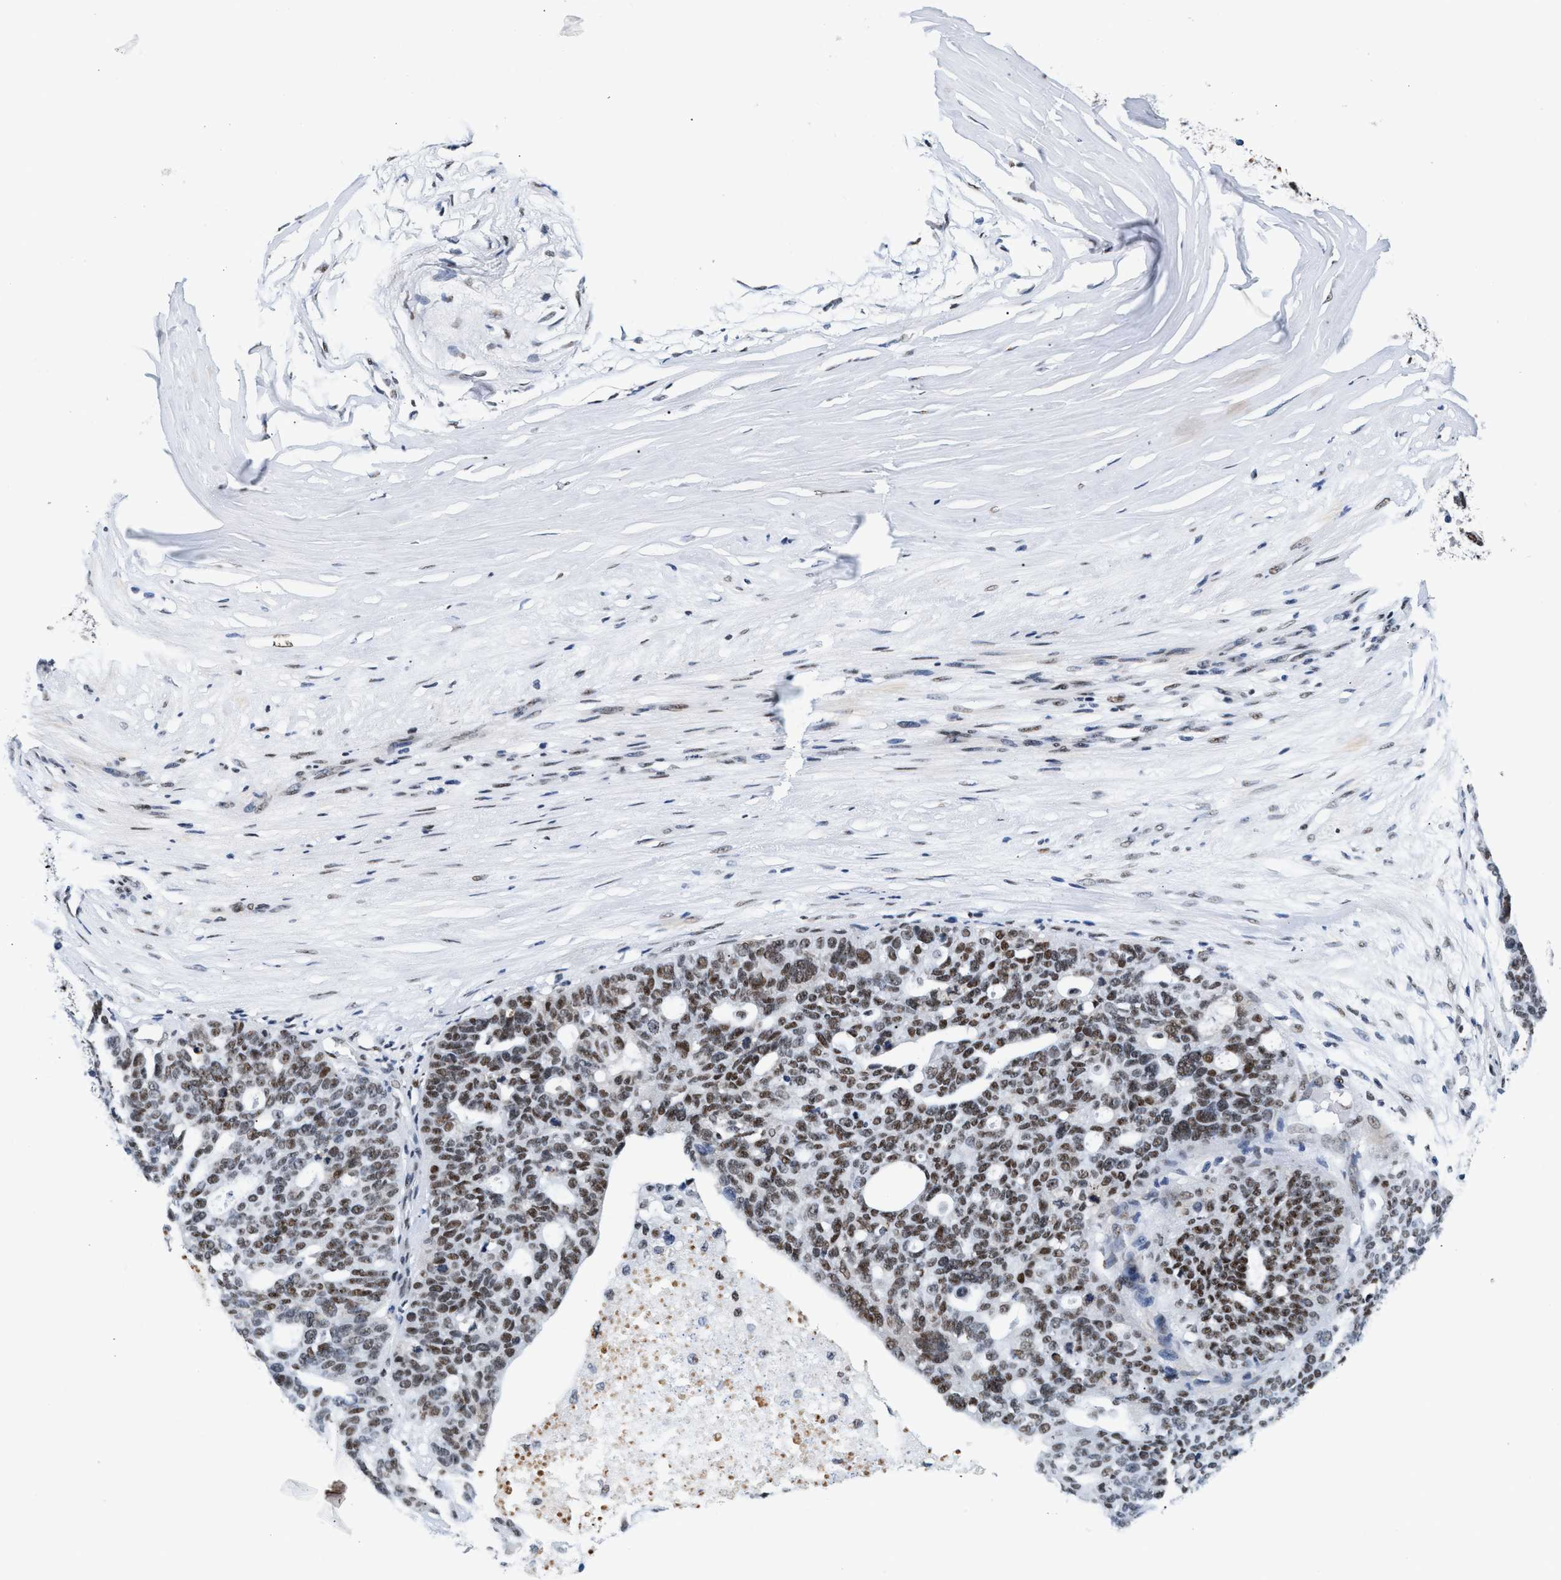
{"staining": {"intensity": "moderate", "quantity": ">75%", "location": "nuclear"}, "tissue": "ovarian cancer", "cell_type": "Tumor cells", "image_type": "cancer", "snomed": [{"axis": "morphology", "description": "Cystadenocarcinoma, serous, NOS"}, {"axis": "topography", "description": "Ovary"}], "caption": "The photomicrograph demonstrates staining of ovarian cancer, revealing moderate nuclear protein expression (brown color) within tumor cells.", "gene": "RAD50", "patient": {"sex": "female", "age": 59}}